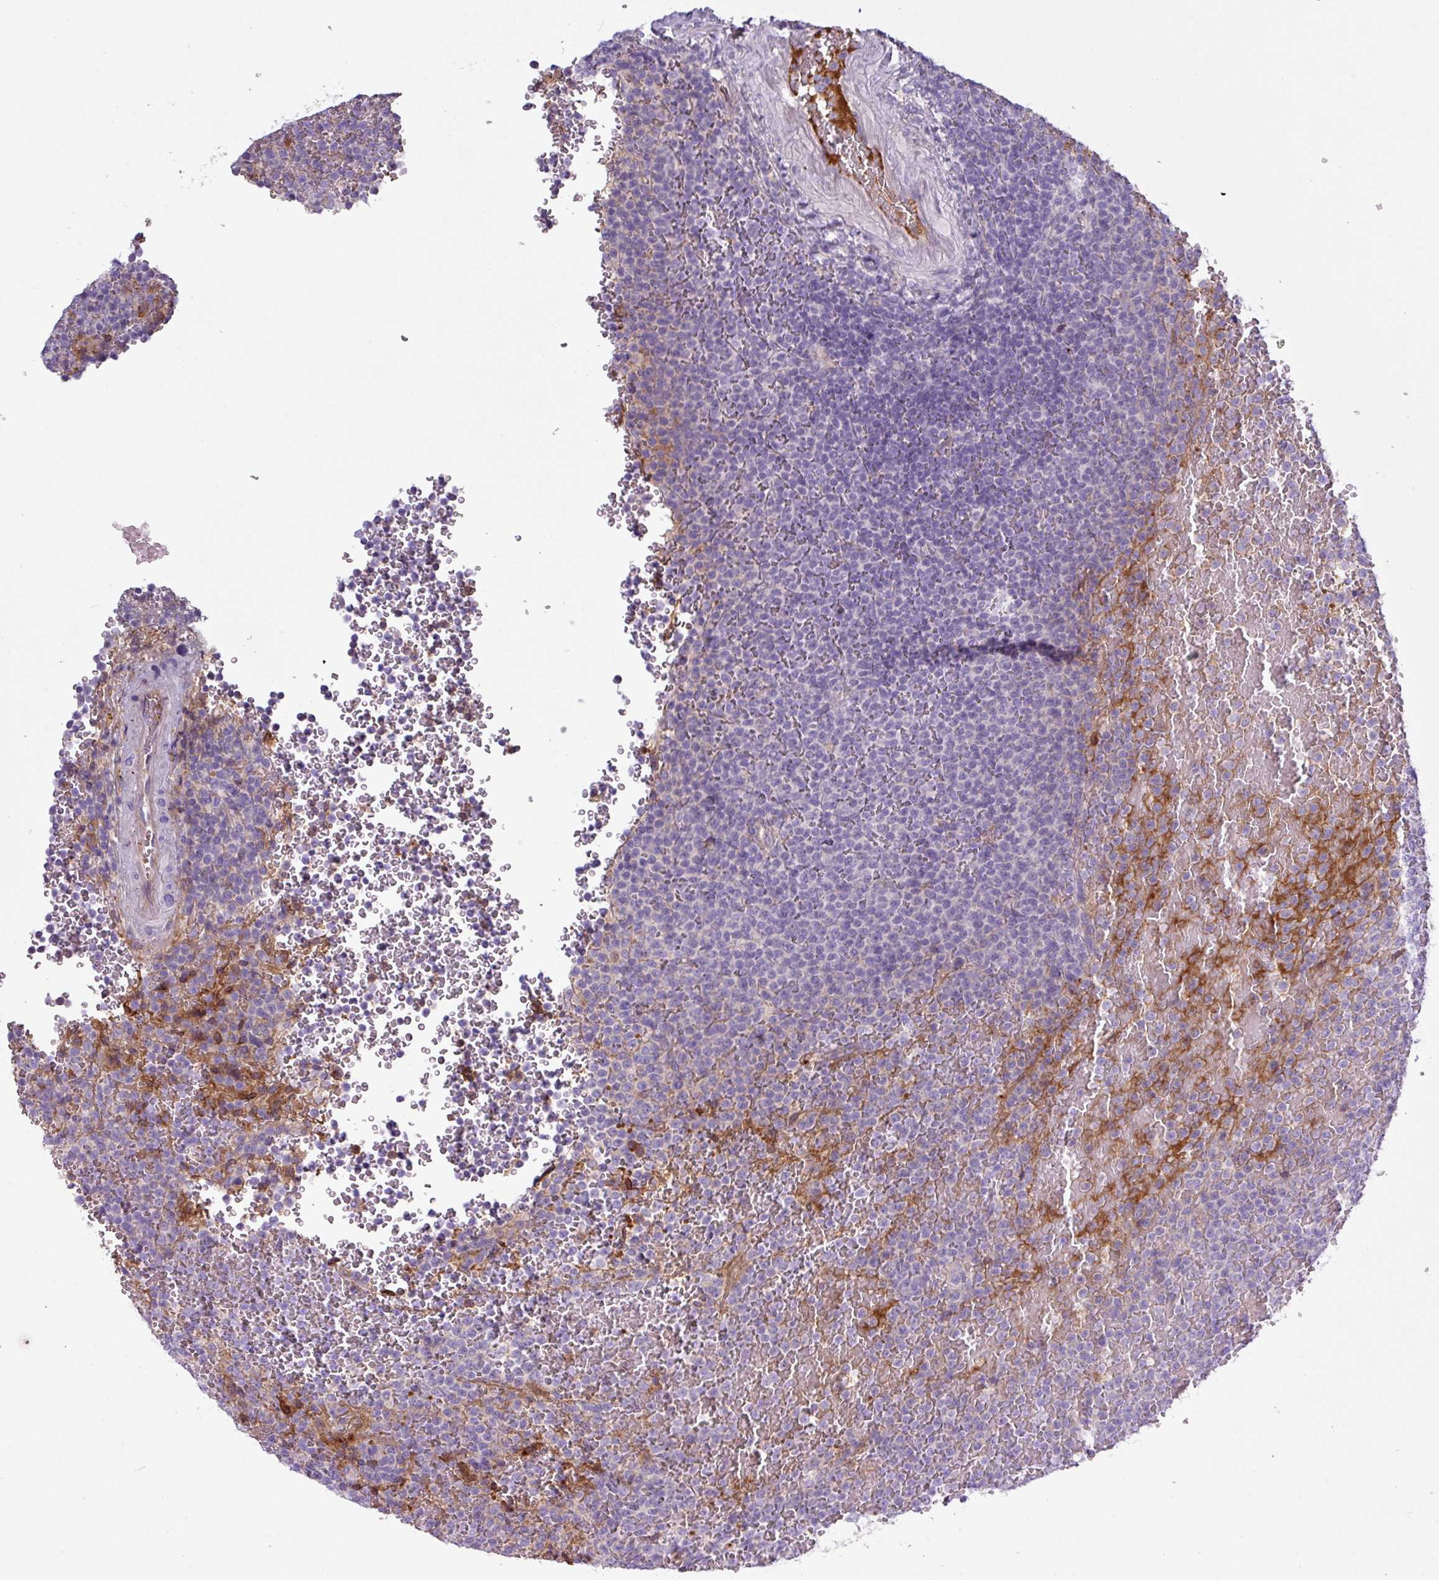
{"staining": {"intensity": "negative", "quantity": "none", "location": "none"}, "tissue": "lymphoma", "cell_type": "Tumor cells", "image_type": "cancer", "snomed": [{"axis": "morphology", "description": "Malignant lymphoma, non-Hodgkin's type, Low grade"}, {"axis": "topography", "description": "Spleen"}], "caption": "Tumor cells show no significant staining in low-grade malignant lymphoma, non-Hodgkin's type. The staining is performed using DAB (3,3'-diaminobenzidine) brown chromogen with nuclei counter-stained in using hematoxylin.", "gene": "C4B", "patient": {"sex": "male", "age": 60}}